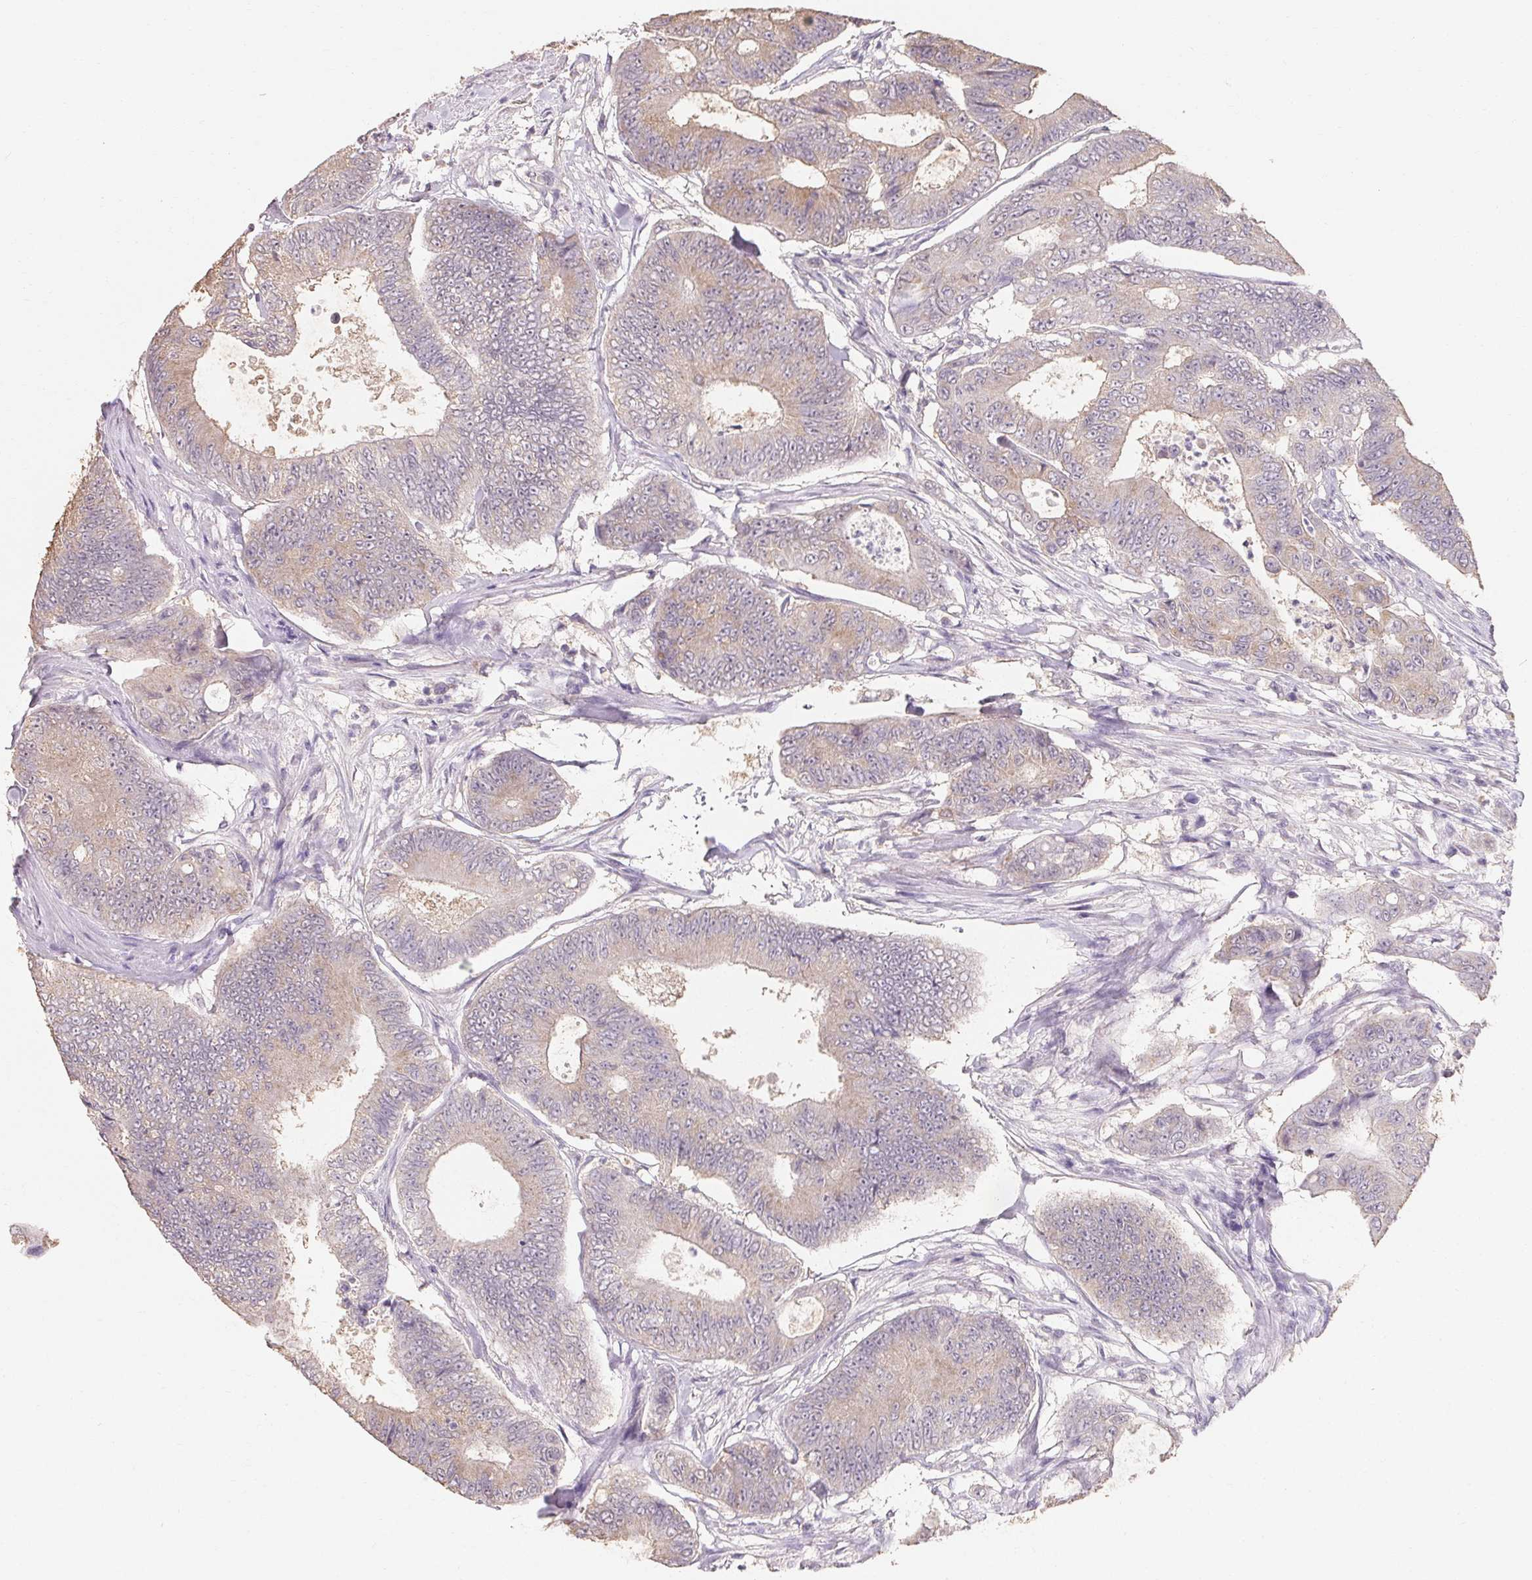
{"staining": {"intensity": "weak", "quantity": ">75%", "location": "cytoplasmic/membranous"}, "tissue": "colorectal cancer", "cell_type": "Tumor cells", "image_type": "cancer", "snomed": [{"axis": "morphology", "description": "Adenocarcinoma, NOS"}, {"axis": "topography", "description": "Colon"}], "caption": "Protein expression analysis of colorectal adenocarcinoma demonstrates weak cytoplasmic/membranous positivity in approximately >75% of tumor cells.", "gene": "MAP7D2", "patient": {"sex": "female", "age": 48}}